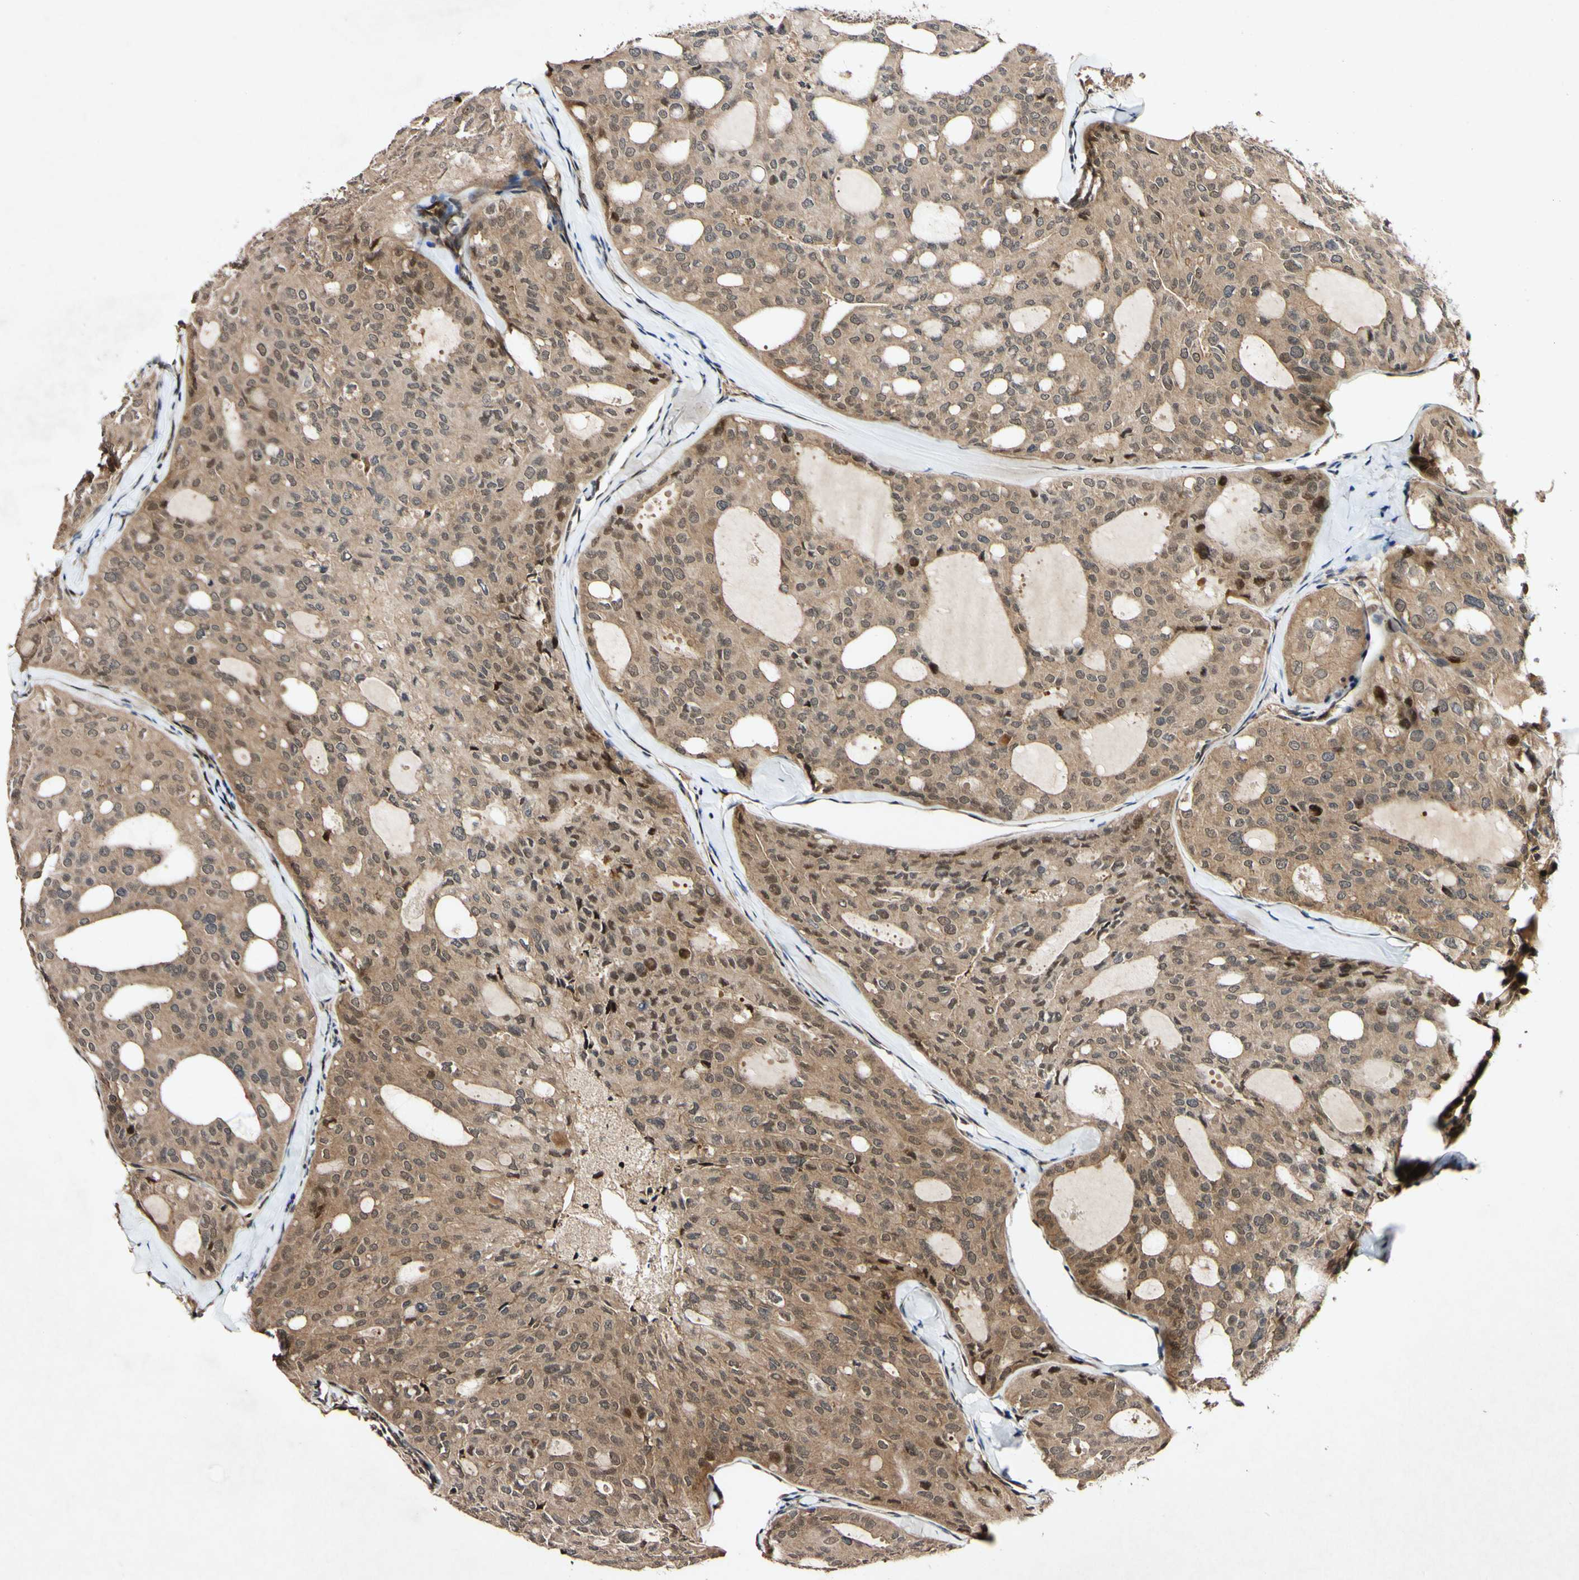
{"staining": {"intensity": "moderate", "quantity": ">75%", "location": "cytoplasmic/membranous,nuclear"}, "tissue": "thyroid cancer", "cell_type": "Tumor cells", "image_type": "cancer", "snomed": [{"axis": "morphology", "description": "Follicular adenoma carcinoma, NOS"}, {"axis": "topography", "description": "Thyroid gland"}], "caption": "Follicular adenoma carcinoma (thyroid) tissue exhibits moderate cytoplasmic/membranous and nuclear positivity in about >75% of tumor cells Nuclei are stained in blue.", "gene": "CSNK1E", "patient": {"sex": "male", "age": 75}}